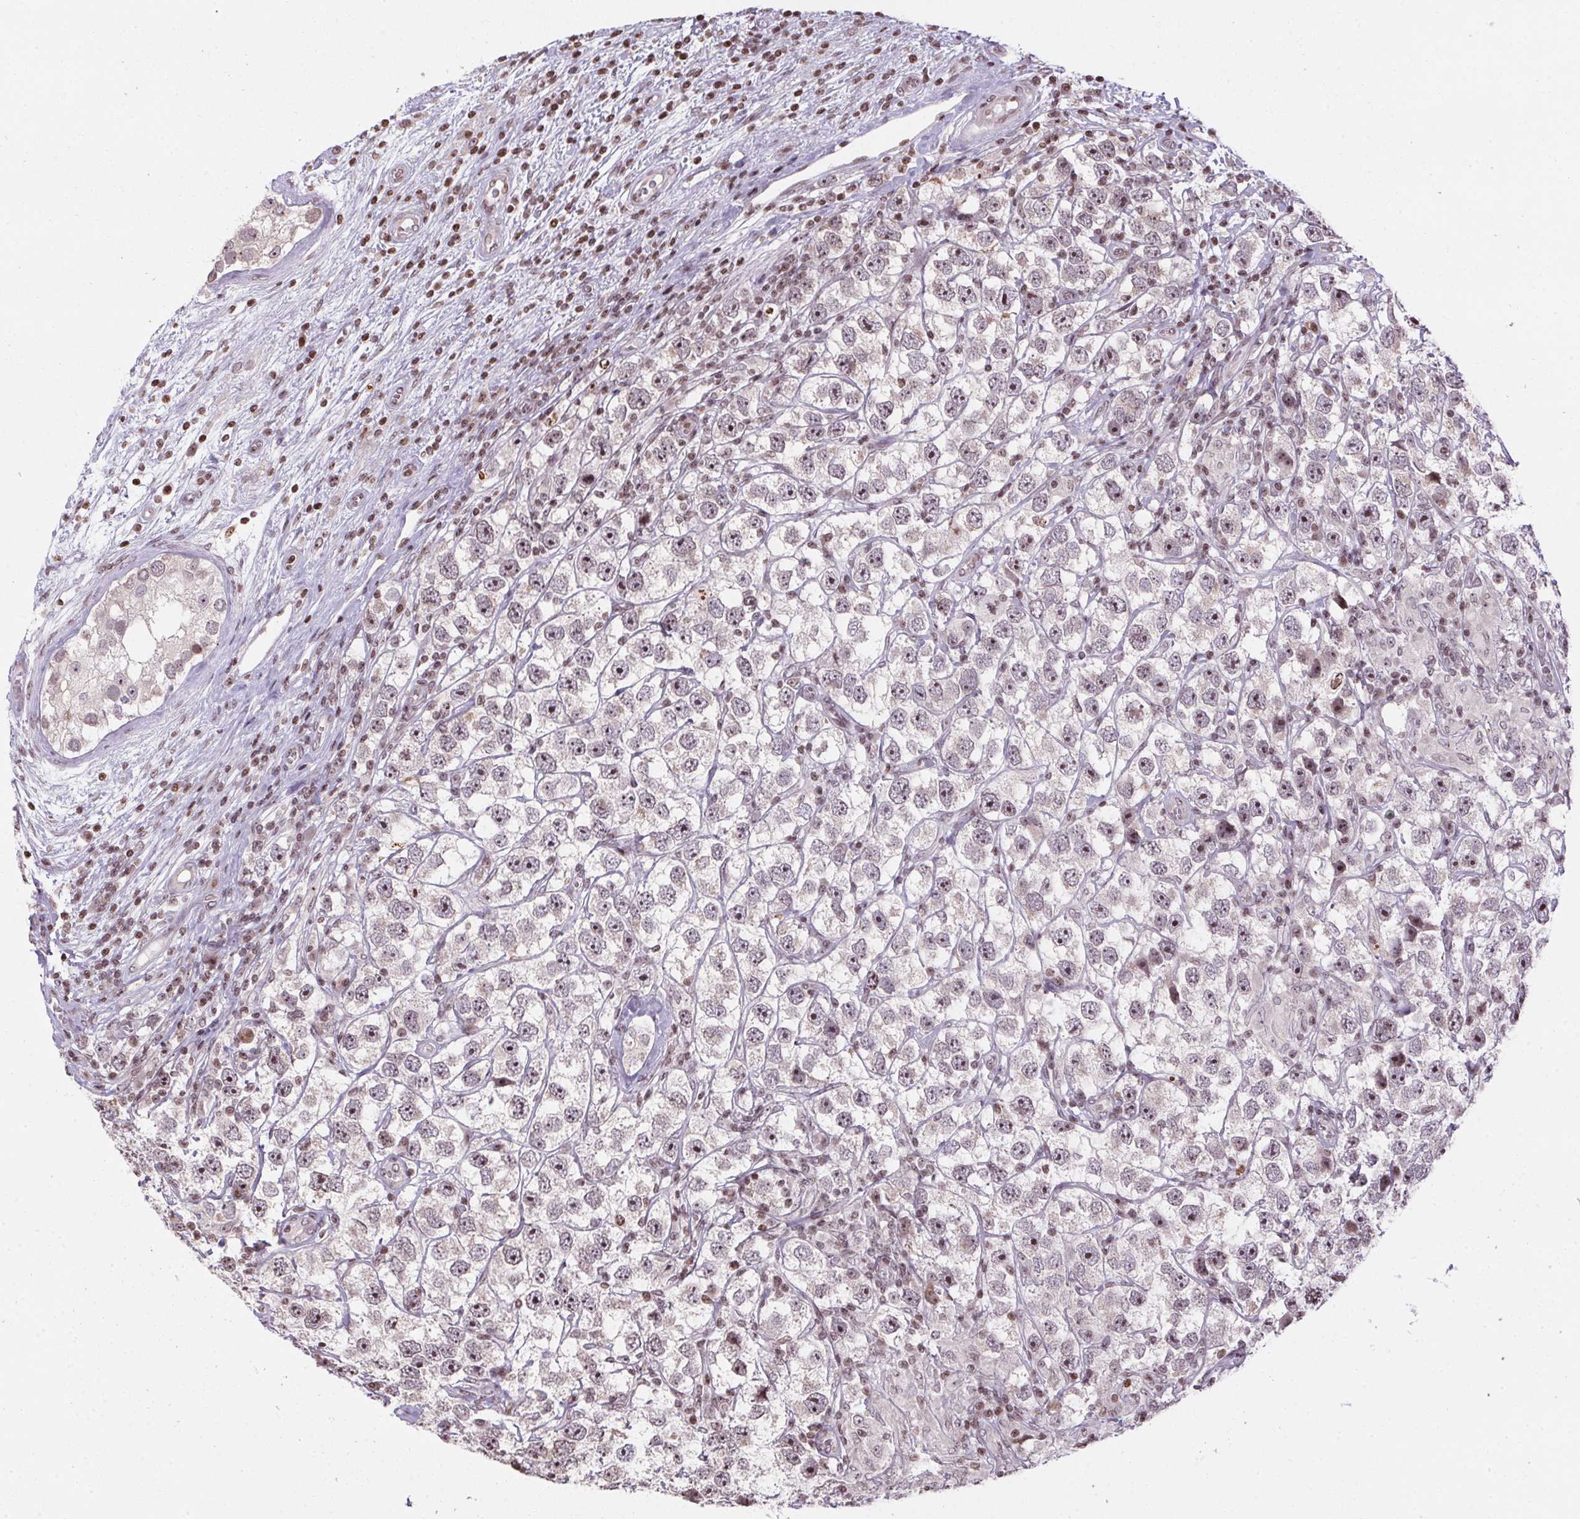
{"staining": {"intensity": "weak", "quantity": "25%-75%", "location": "nuclear"}, "tissue": "testis cancer", "cell_type": "Tumor cells", "image_type": "cancer", "snomed": [{"axis": "morphology", "description": "Seminoma, NOS"}, {"axis": "topography", "description": "Testis"}], "caption": "A high-resolution micrograph shows immunohistochemistry (IHC) staining of seminoma (testis), which exhibits weak nuclear positivity in about 25%-75% of tumor cells.", "gene": "RNF181", "patient": {"sex": "male", "age": 26}}